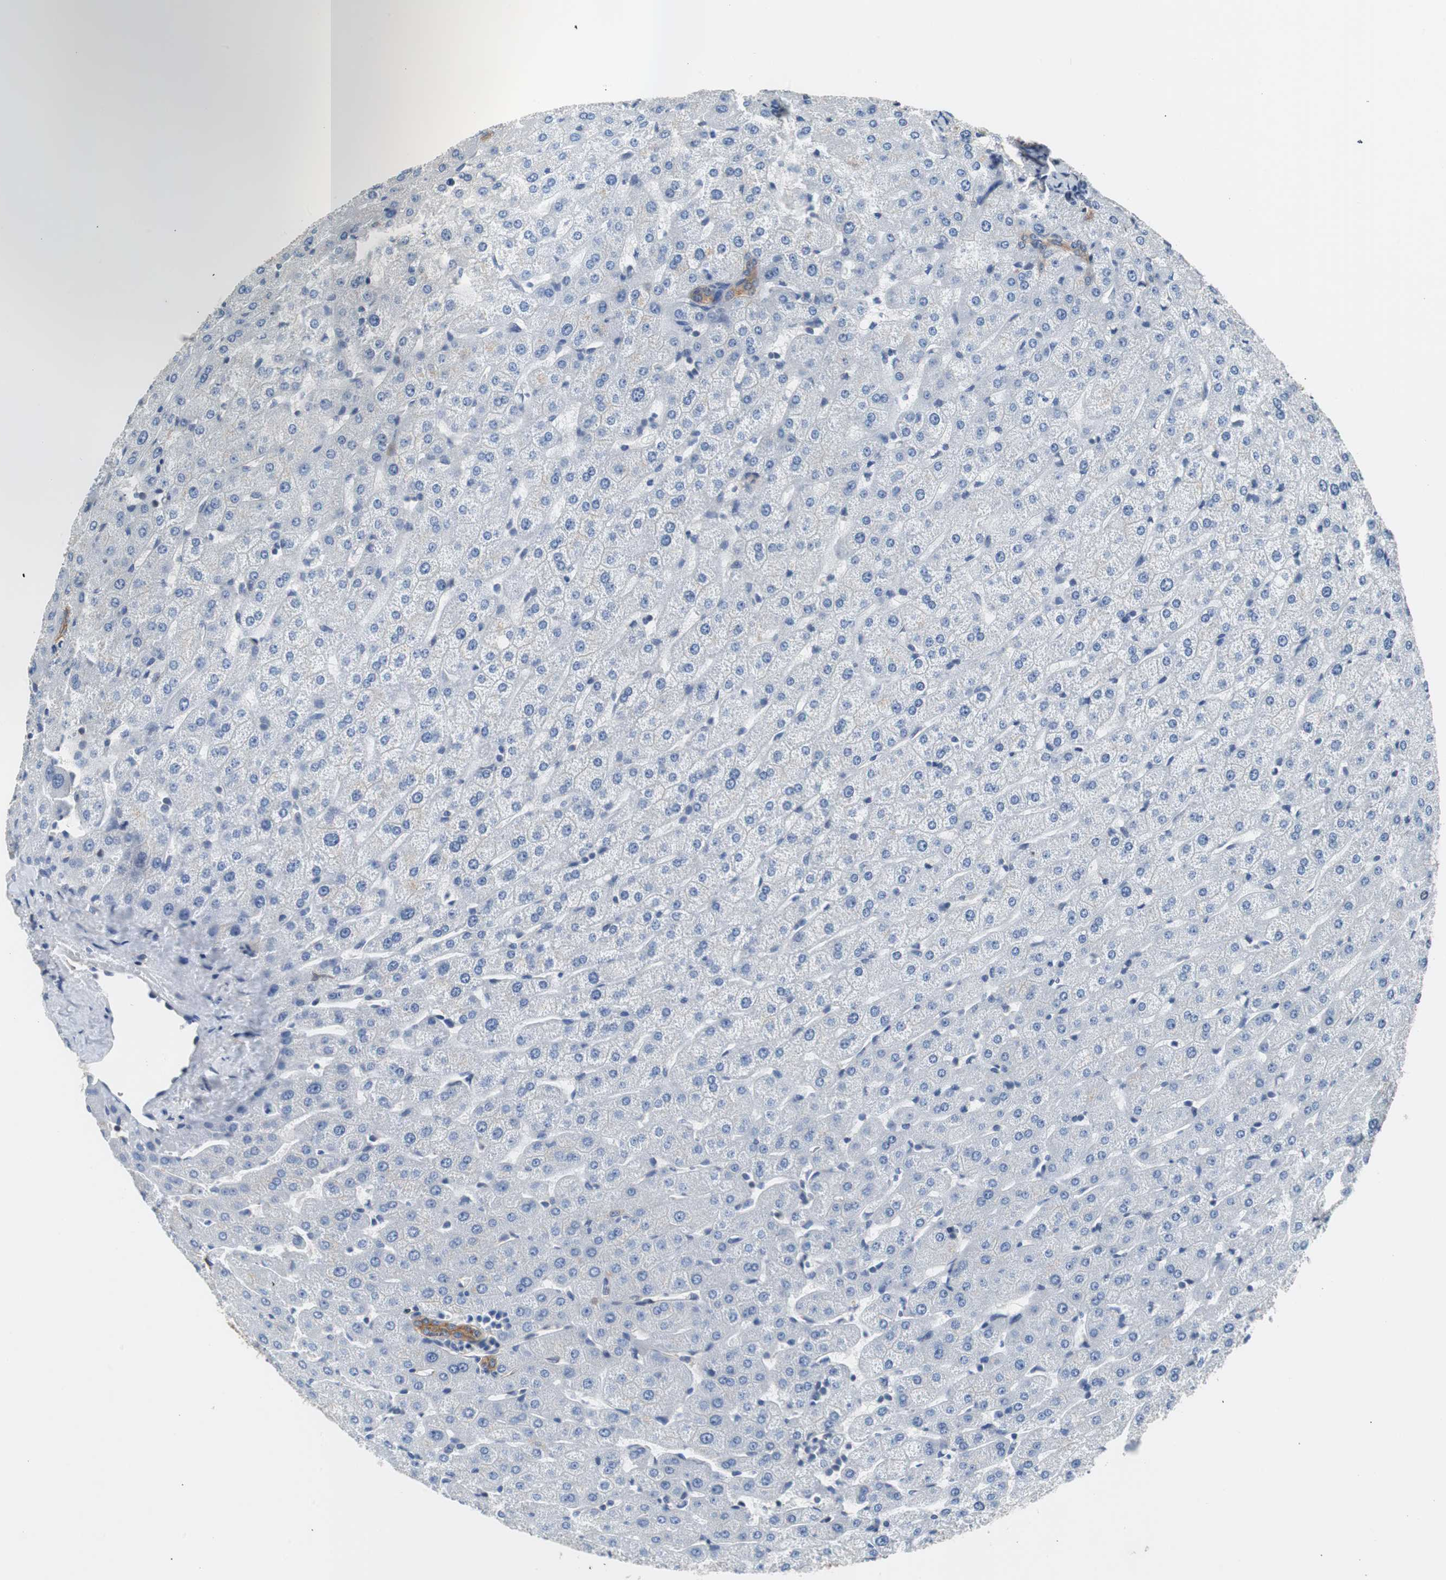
{"staining": {"intensity": "weak", "quantity": ">75%", "location": "cytoplasmic/membranous"}, "tissue": "liver", "cell_type": "Cholangiocytes", "image_type": "normal", "snomed": [{"axis": "morphology", "description": "Normal tissue, NOS"}, {"axis": "morphology", "description": "Fibrosis, NOS"}, {"axis": "topography", "description": "Liver"}], "caption": "An IHC photomicrograph of normal tissue is shown. Protein staining in brown highlights weak cytoplasmic/membranous positivity in liver within cholangiocytes.", "gene": "KIF3B", "patient": {"sex": "female", "age": 29}}